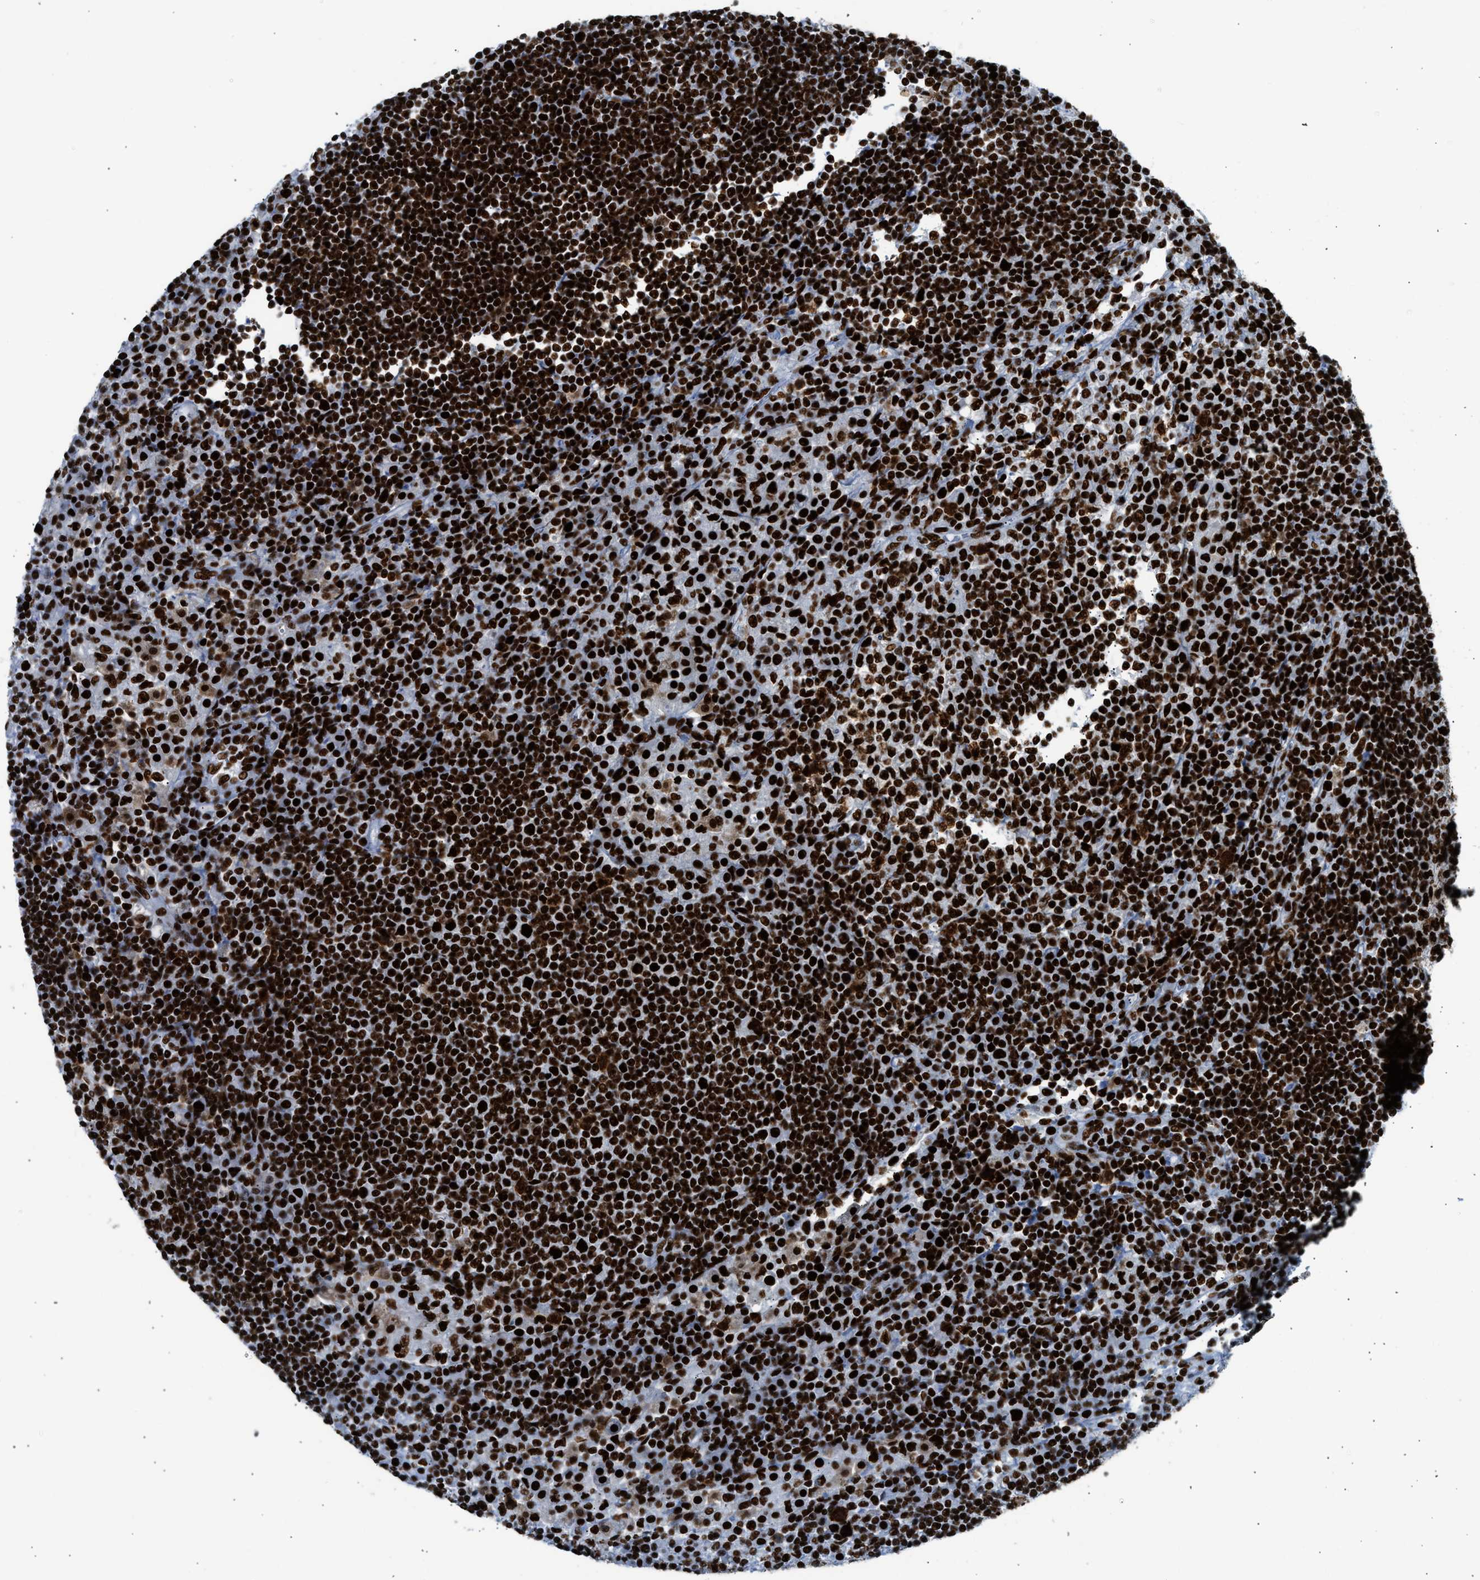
{"staining": {"intensity": "strong", "quantity": ">75%", "location": "nuclear"}, "tissue": "lymph node", "cell_type": "Germinal center cells", "image_type": "normal", "snomed": [{"axis": "morphology", "description": "Normal tissue, NOS"}, {"axis": "topography", "description": "Lymph node"}], "caption": "Normal lymph node exhibits strong nuclear staining in approximately >75% of germinal center cells.", "gene": "PIF1", "patient": {"sex": "female", "age": 53}}